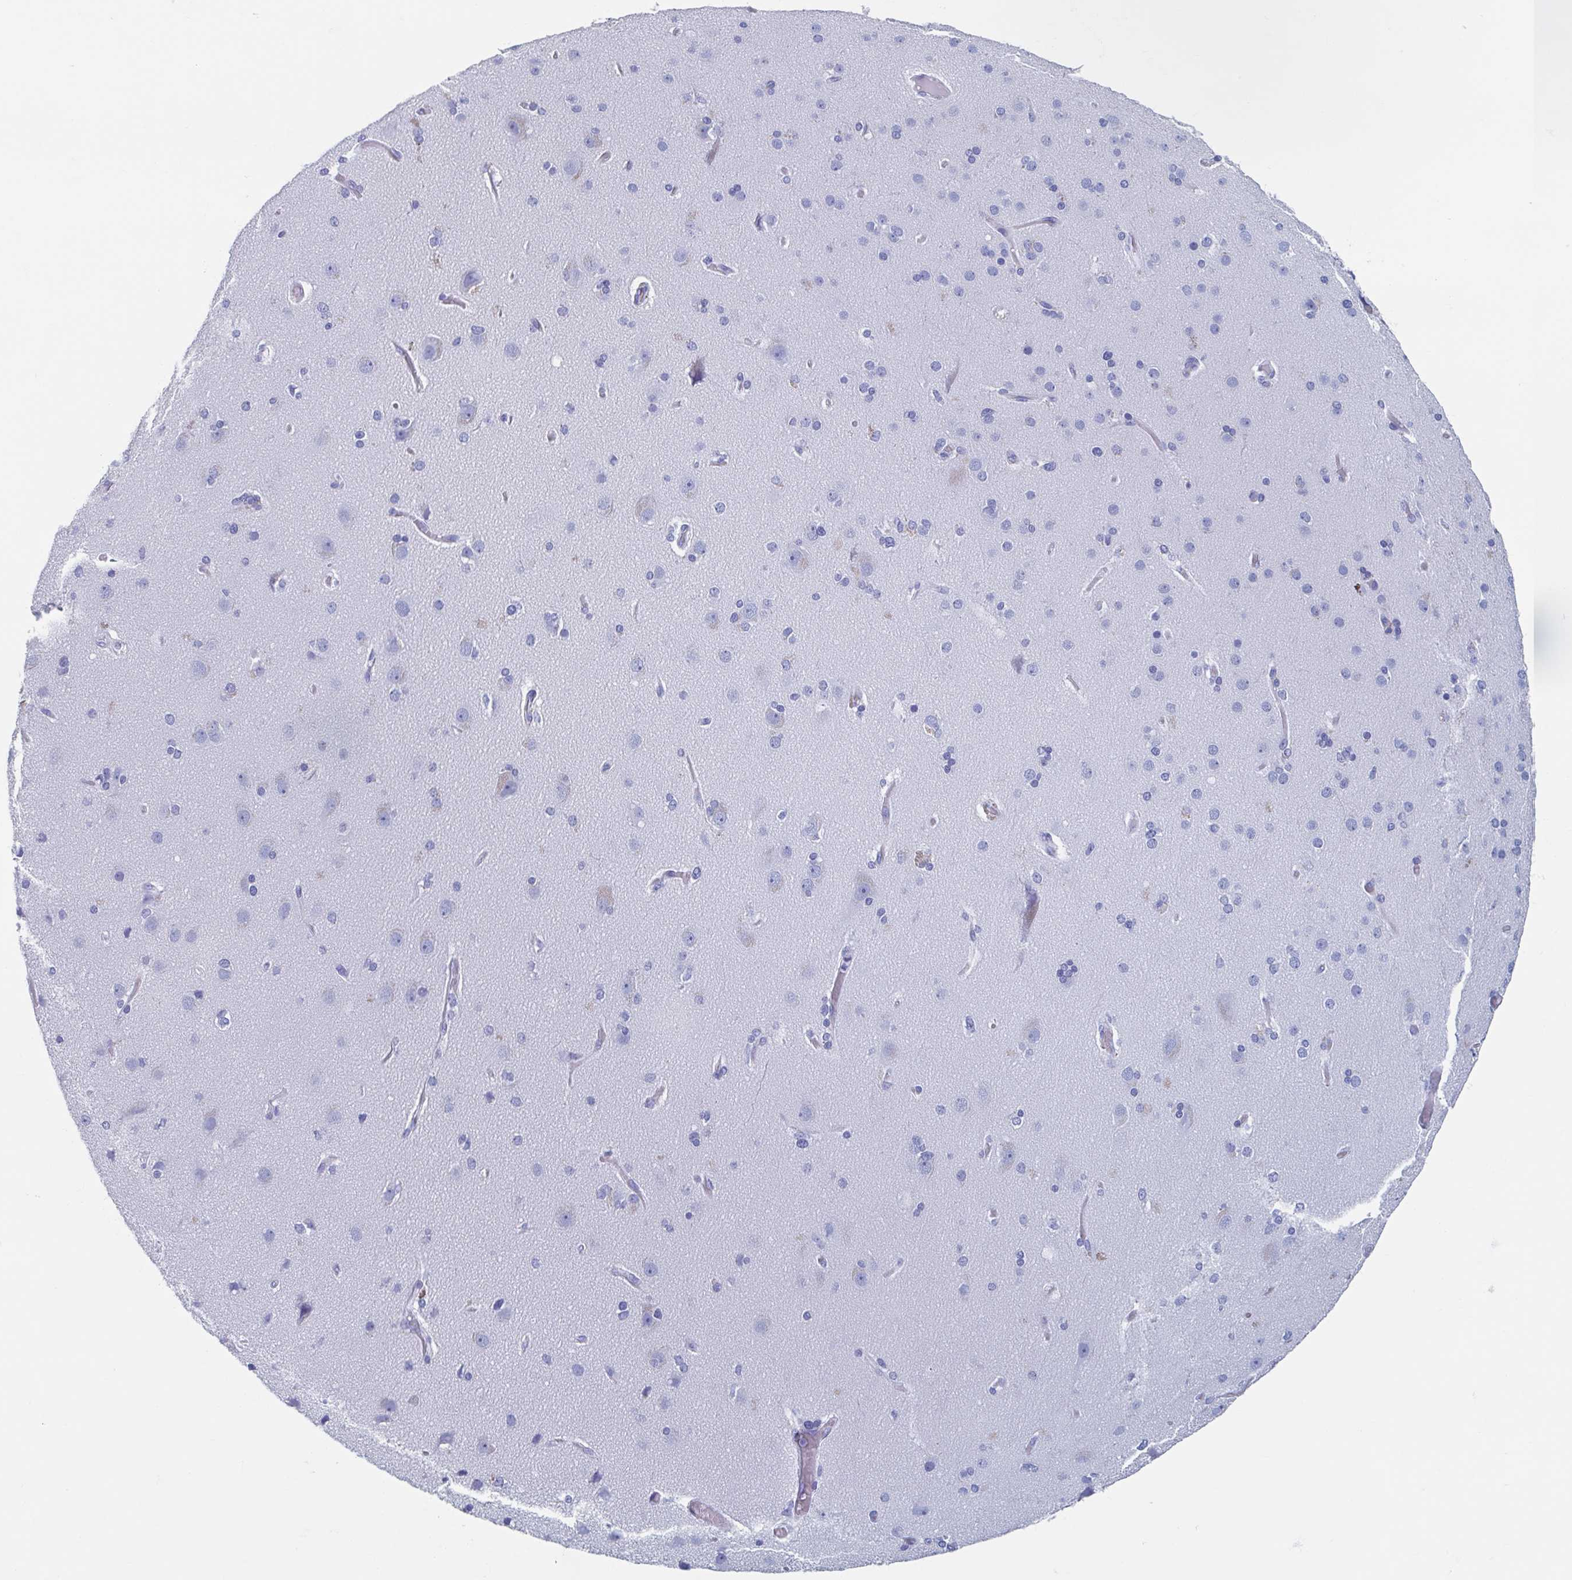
{"staining": {"intensity": "negative", "quantity": "none", "location": "none"}, "tissue": "cerebral cortex", "cell_type": "Endothelial cells", "image_type": "normal", "snomed": [{"axis": "morphology", "description": "Normal tissue, NOS"}, {"axis": "morphology", "description": "Glioma, malignant, High grade"}, {"axis": "topography", "description": "Cerebral cortex"}], "caption": "DAB (3,3'-diaminobenzidine) immunohistochemical staining of normal human cerebral cortex displays no significant expression in endothelial cells. Brightfield microscopy of IHC stained with DAB (brown) and hematoxylin (blue), captured at high magnification.", "gene": "C10orf53", "patient": {"sex": "male", "age": 71}}